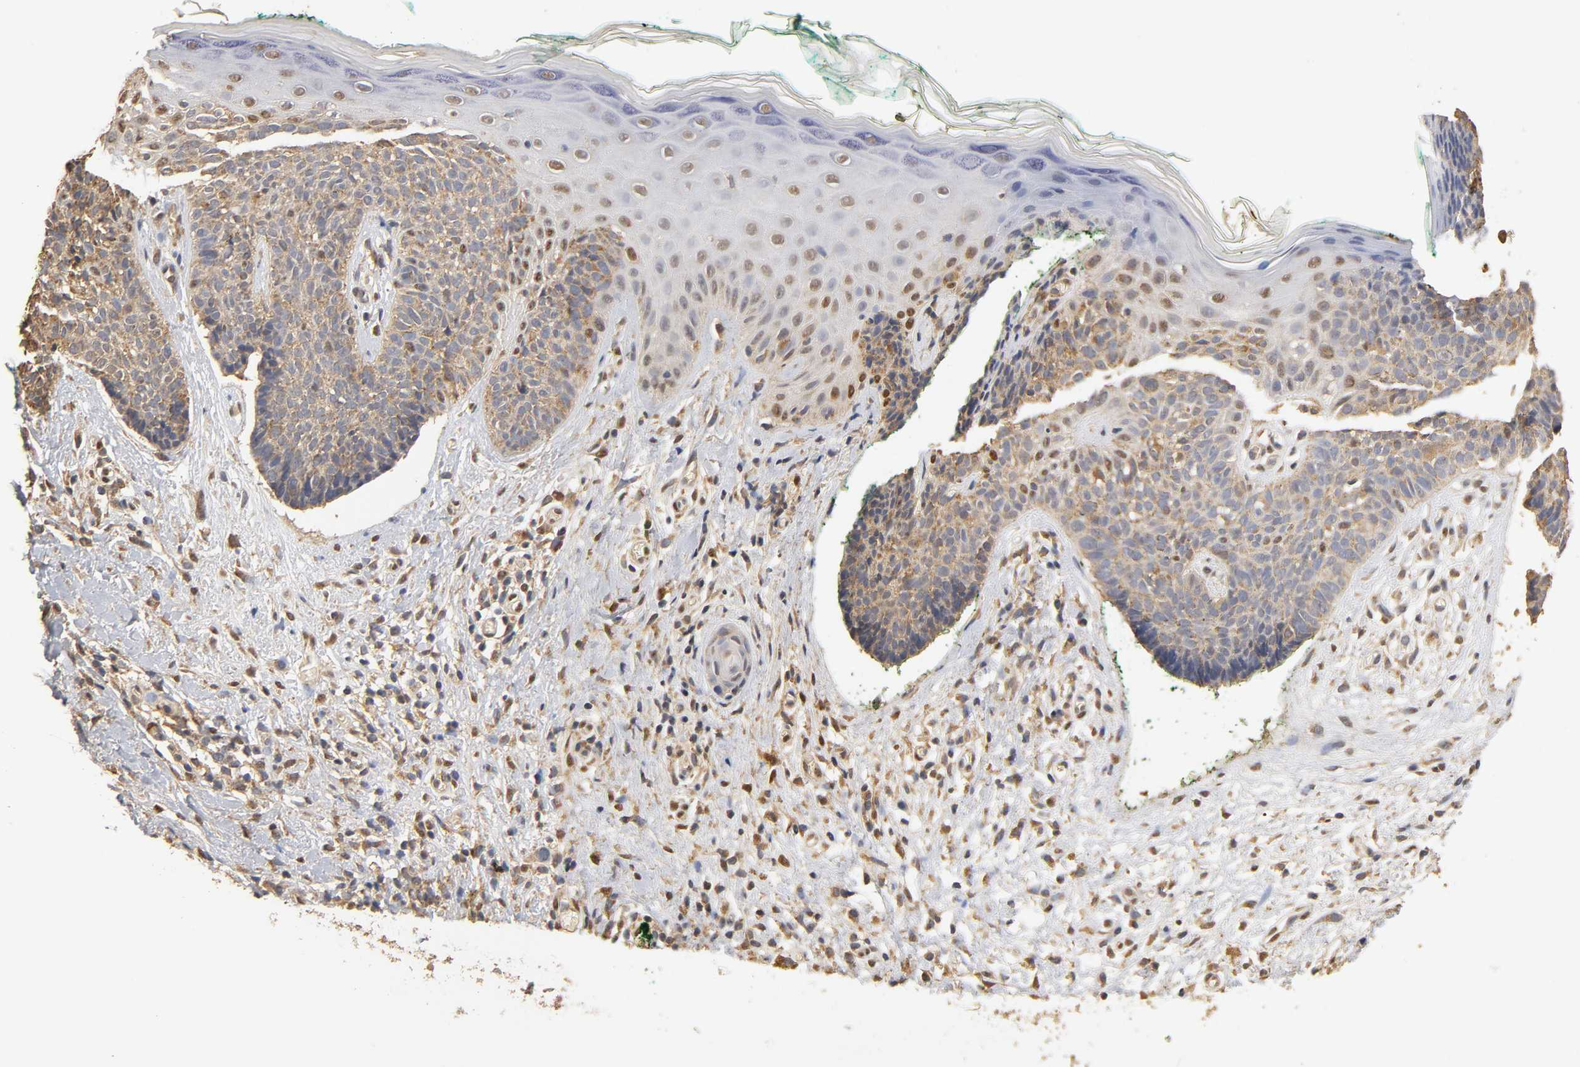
{"staining": {"intensity": "moderate", "quantity": "25%-75%", "location": "cytoplasmic/membranous"}, "tissue": "skin cancer", "cell_type": "Tumor cells", "image_type": "cancer", "snomed": [{"axis": "morphology", "description": "Basal cell carcinoma"}, {"axis": "topography", "description": "Skin"}], "caption": "There is medium levels of moderate cytoplasmic/membranous positivity in tumor cells of skin basal cell carcinoma, as demonstrated by immunohistochemical staining (brown color).", "gene": "PKN1", "patient": {"sex": "female", "age": 58}}